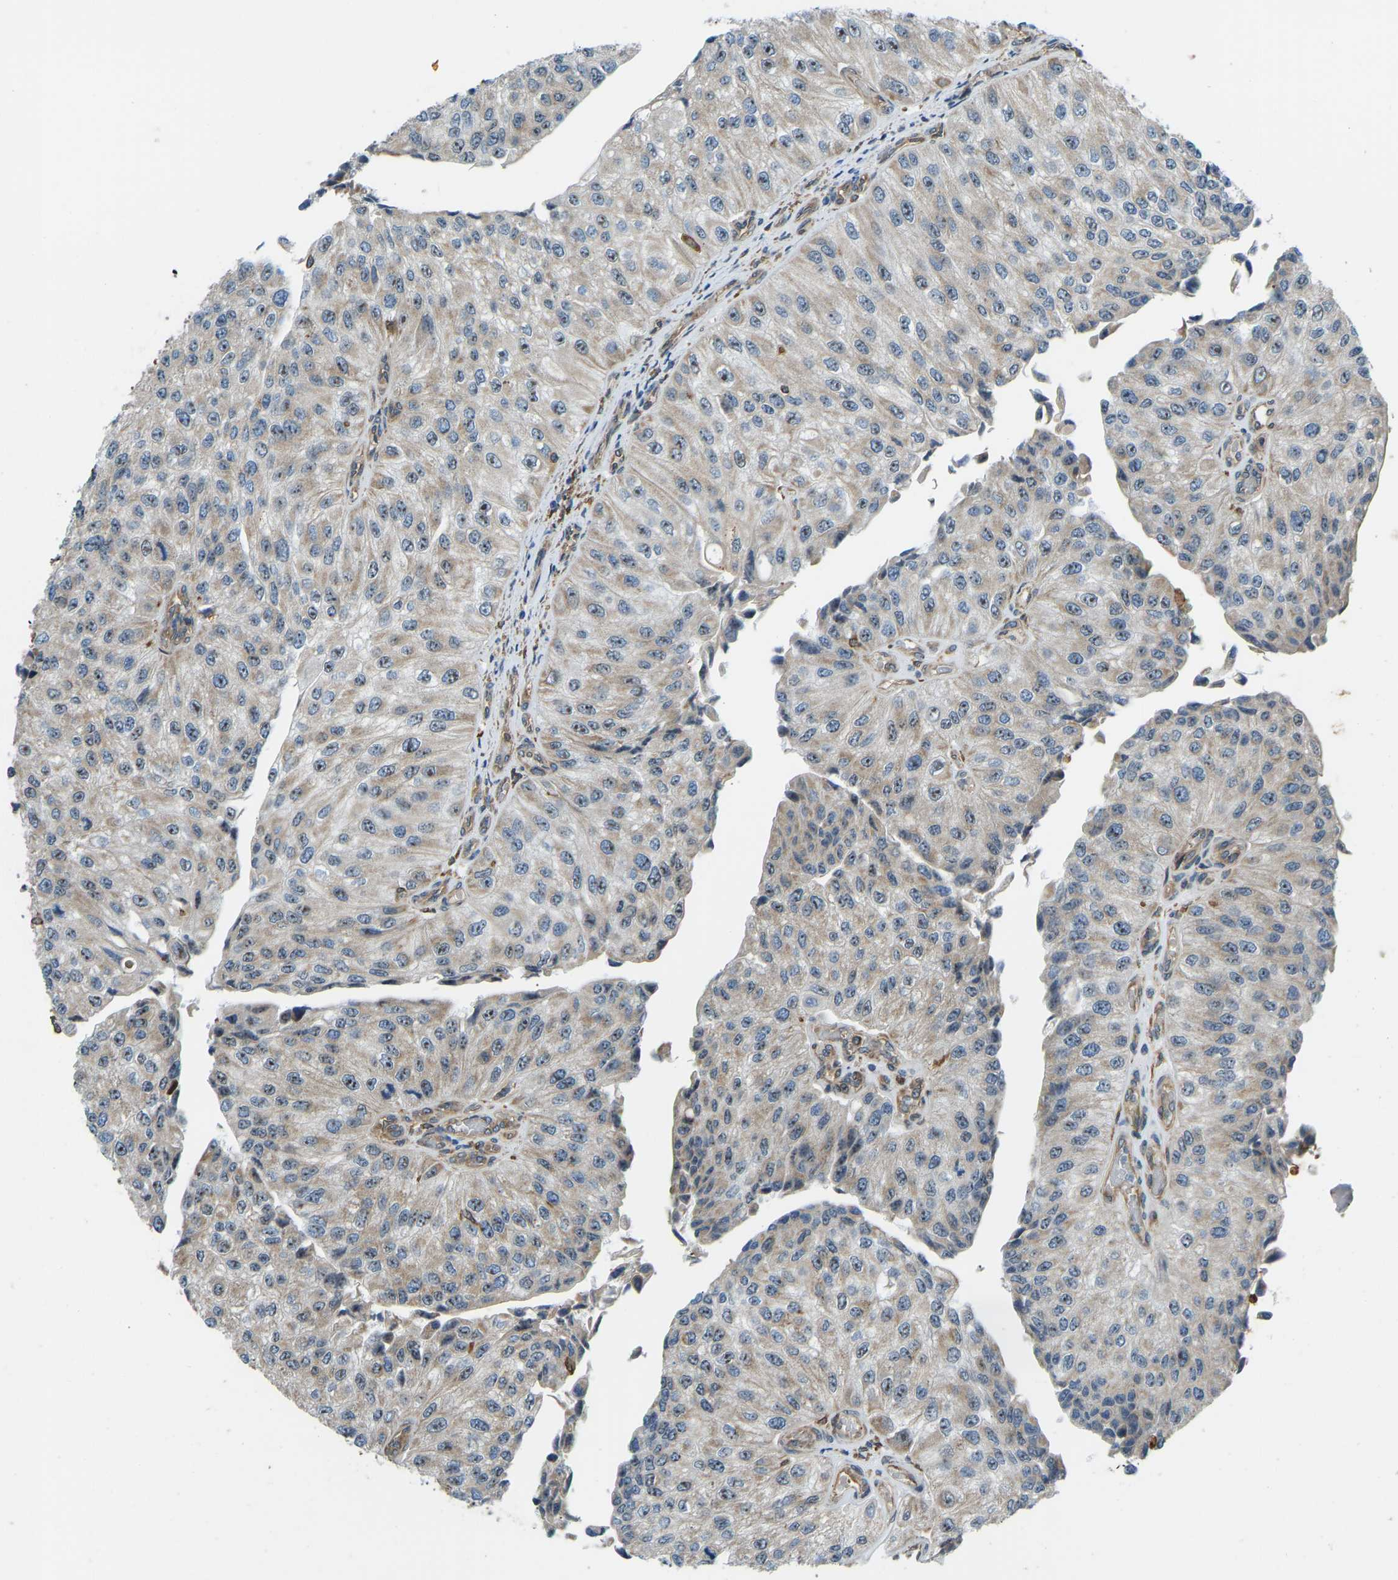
{"staining": {"intensity": "weak", "quantity": "25%-75%", "location": "cytoplasmic/membranous,nuclear"}, "tissue": "urothelial cancer", "cell_type": "Tumor cells", "image_type": "cancer", "snomed": [{"axis": "morphology", "description": "Urothelial carcinoma, High grade"}, {"axis": "topography", "description": "Kidney"}, {"axis": "topography", "description": "Urinary bladder"}], "caption": "Human urothelial carcinoma (high-grade) stained with a protein marker shows weak staining in tumor cells.", "gene": "OS9", "patient": {"sex": "male", "age": 77}}